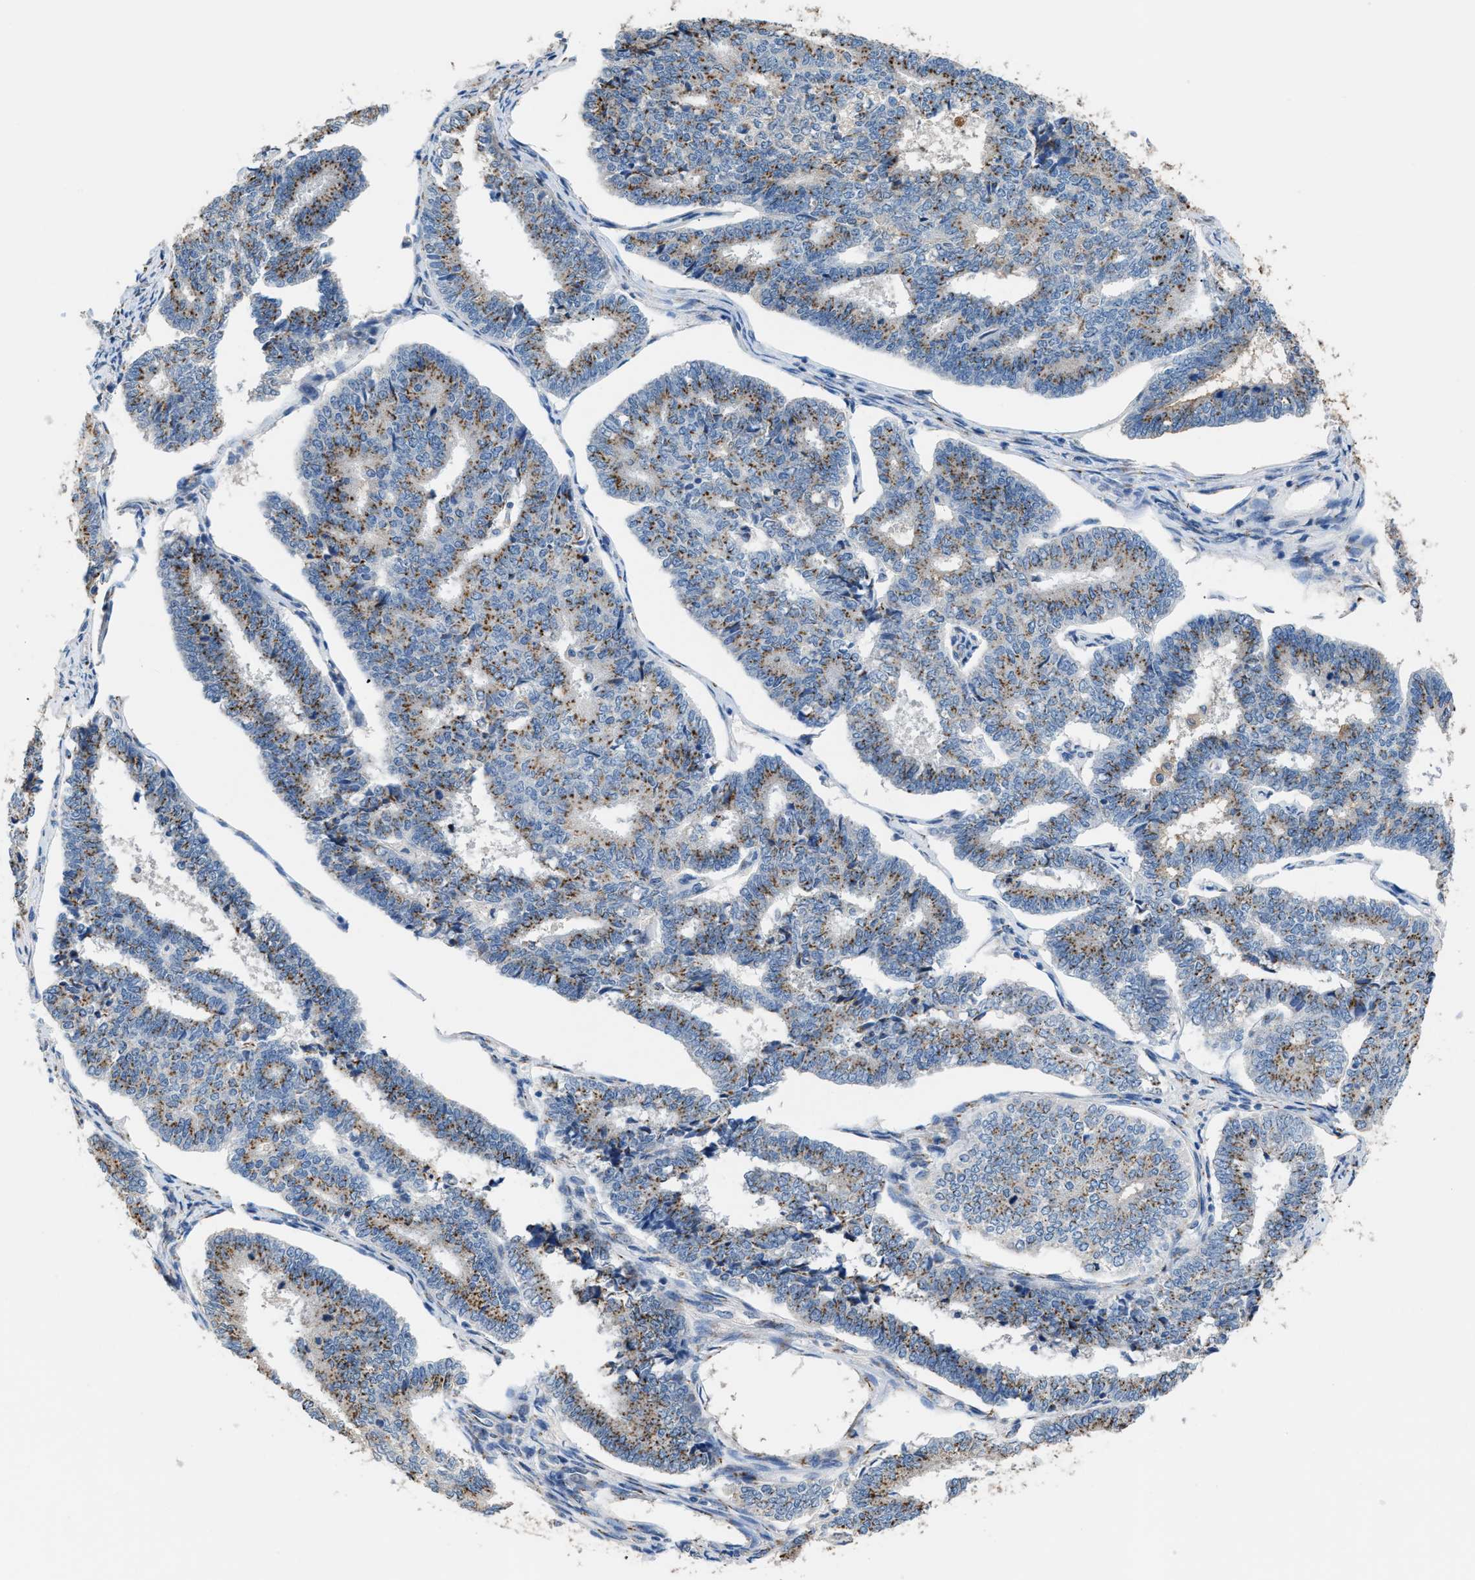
{"staining": {"intensity": "moderate", "quantity": ">75%", "location": "cytoplasmic/membranous"}, "tissue": "endometrial cancer", "cell_type": "Tumor cells", "image_type": "cancer", "snomed": [{"axis": "morphology", "description": "Adenocarcinoma, NOS"}, {"axis": "topography", "description": "Endometrium"}], "caption": "Endometrial cancer was stained to show a protein in brown. There is medium levels of moderate cytoplasmic/membranous staining in about >75% of tumor cells.", "gene": "GOLM1", "patient": {"sex": "female", "age": 70}}